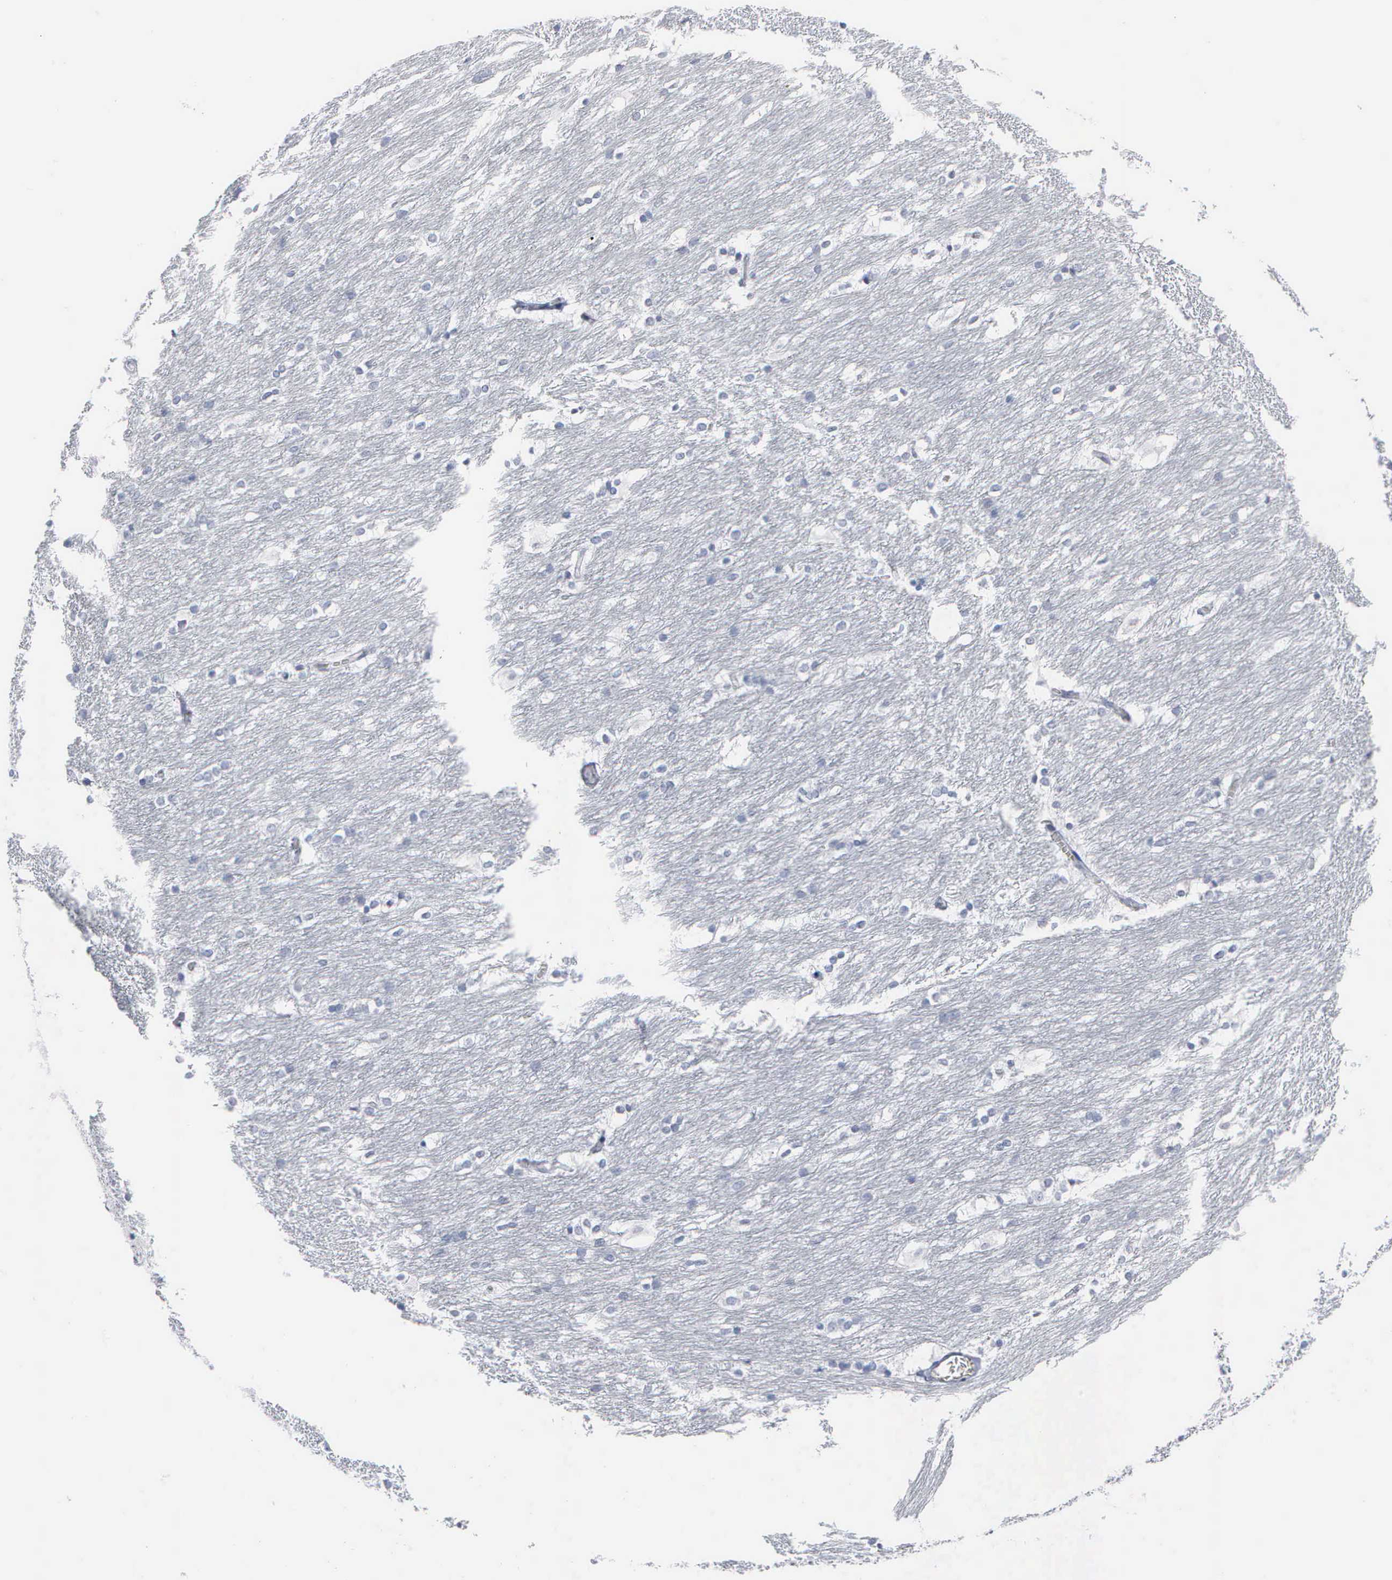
{"staining": {"intensity": "negative", "quantity": "none", "location": "none"}, "tissue": "caudate", "cell_type": "Glial cells", "image_type": "normal", "snomed": [{"axis": "morphology", "description": "Normal tissue, NOS"}, {"axis": "topography", "description": "Lateral ventricle wall"}], "caption": "Immunohistochemical staining of normal human caudate exhibits no significant positivity in glial cells.", "gene": "CCNB1", "patient": {"sex": "female", "age": 19}}